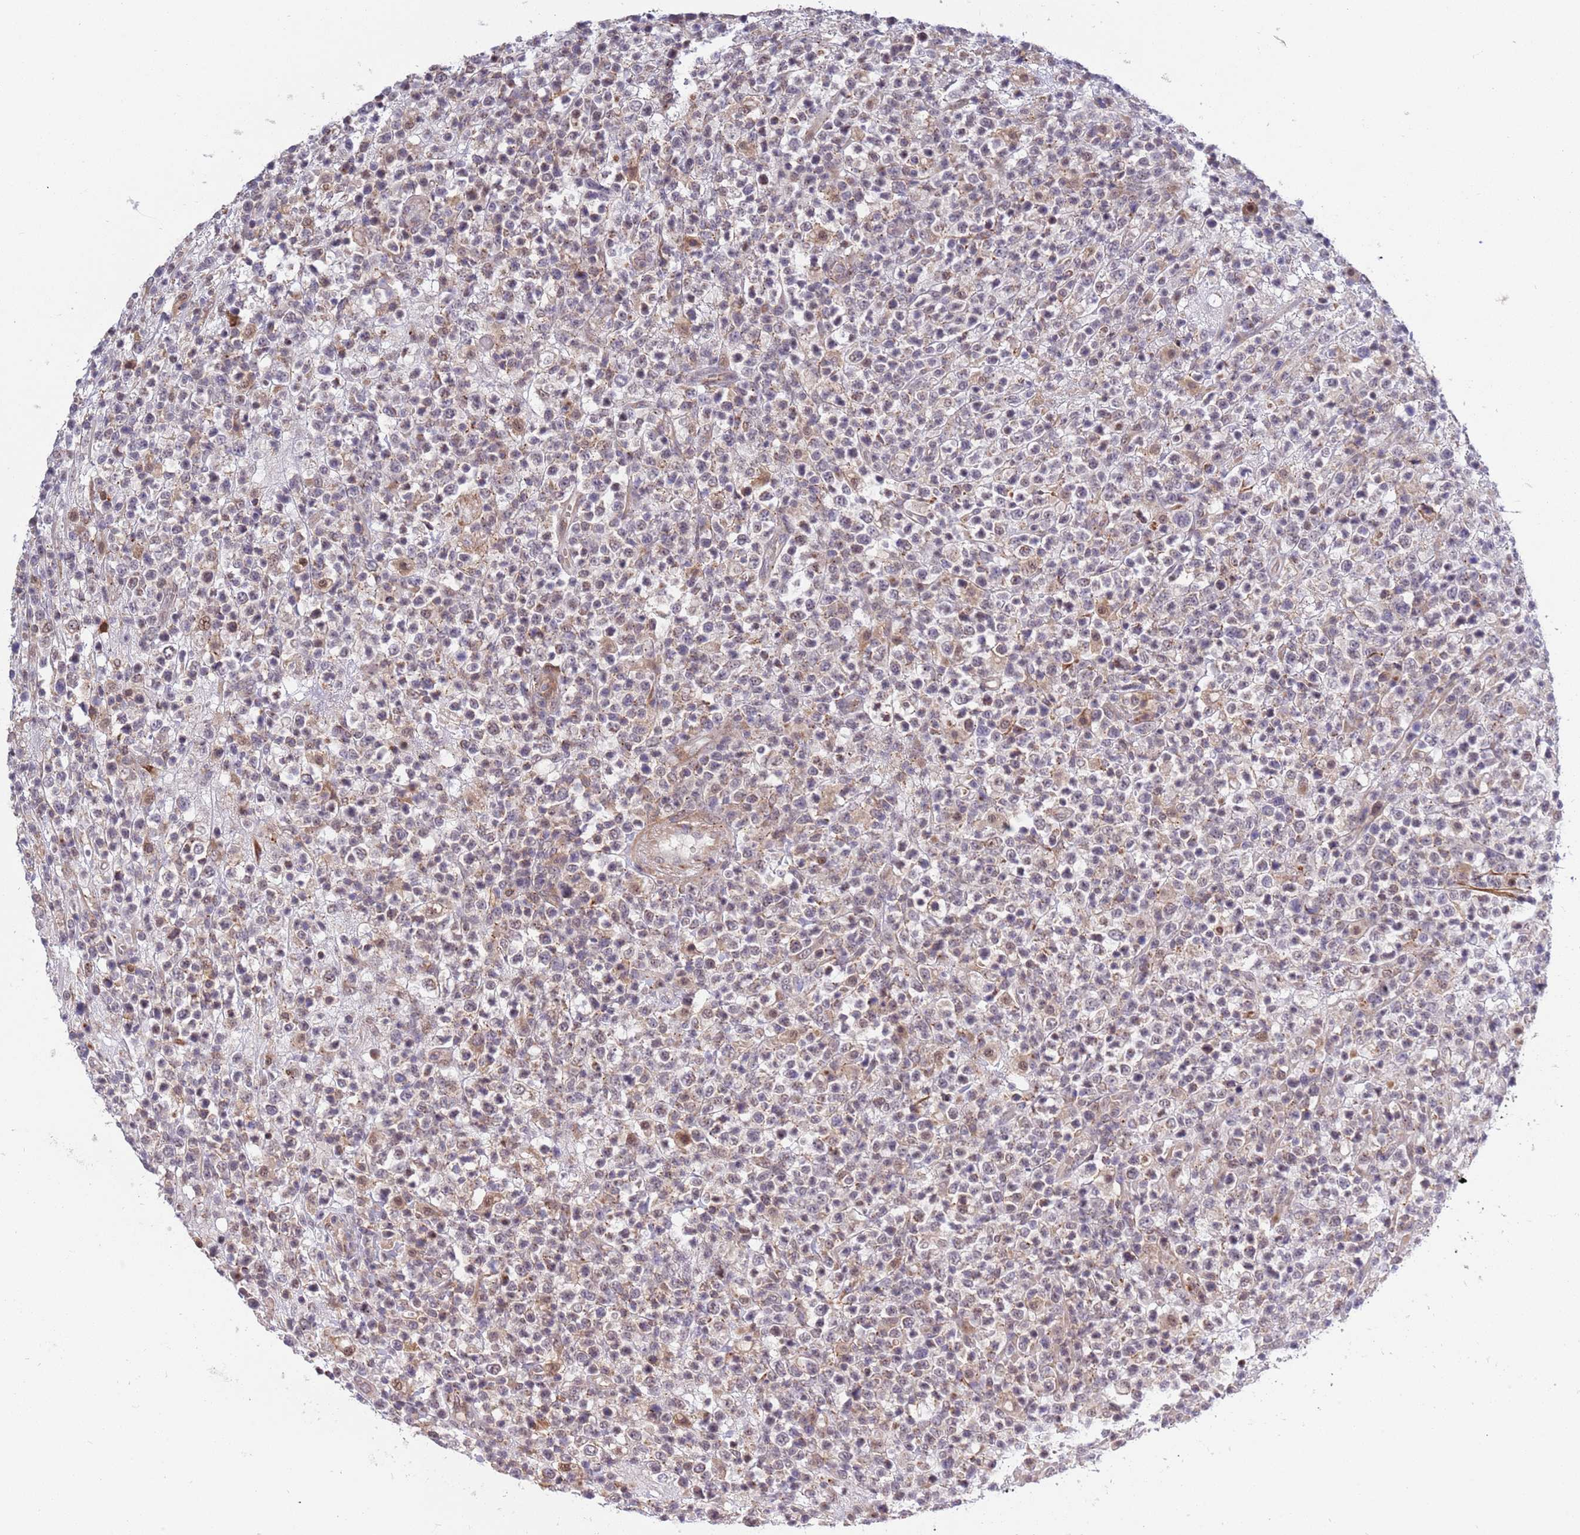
{"staining": {"intensity": "negative", "quantity": "none", "location": "none"}, "tissue": "lymphoma", "cell_type": "Tumor cells", "image_type": "cancer", "snomed": [{"axis": "morphology", "description": "Malignant lymphoma, non-Hodgkin's type, High grade"}, {"axis": "topography", "description": "Colon"}], "caption": "This histopathology image is of lymphoma stained with IHC to label a protein in brown with the nuclei are counter-stained blue. There is no staining in tumor cells.", "gene": "CCNJL", "patient": {"sex": "female", "age": 53}}